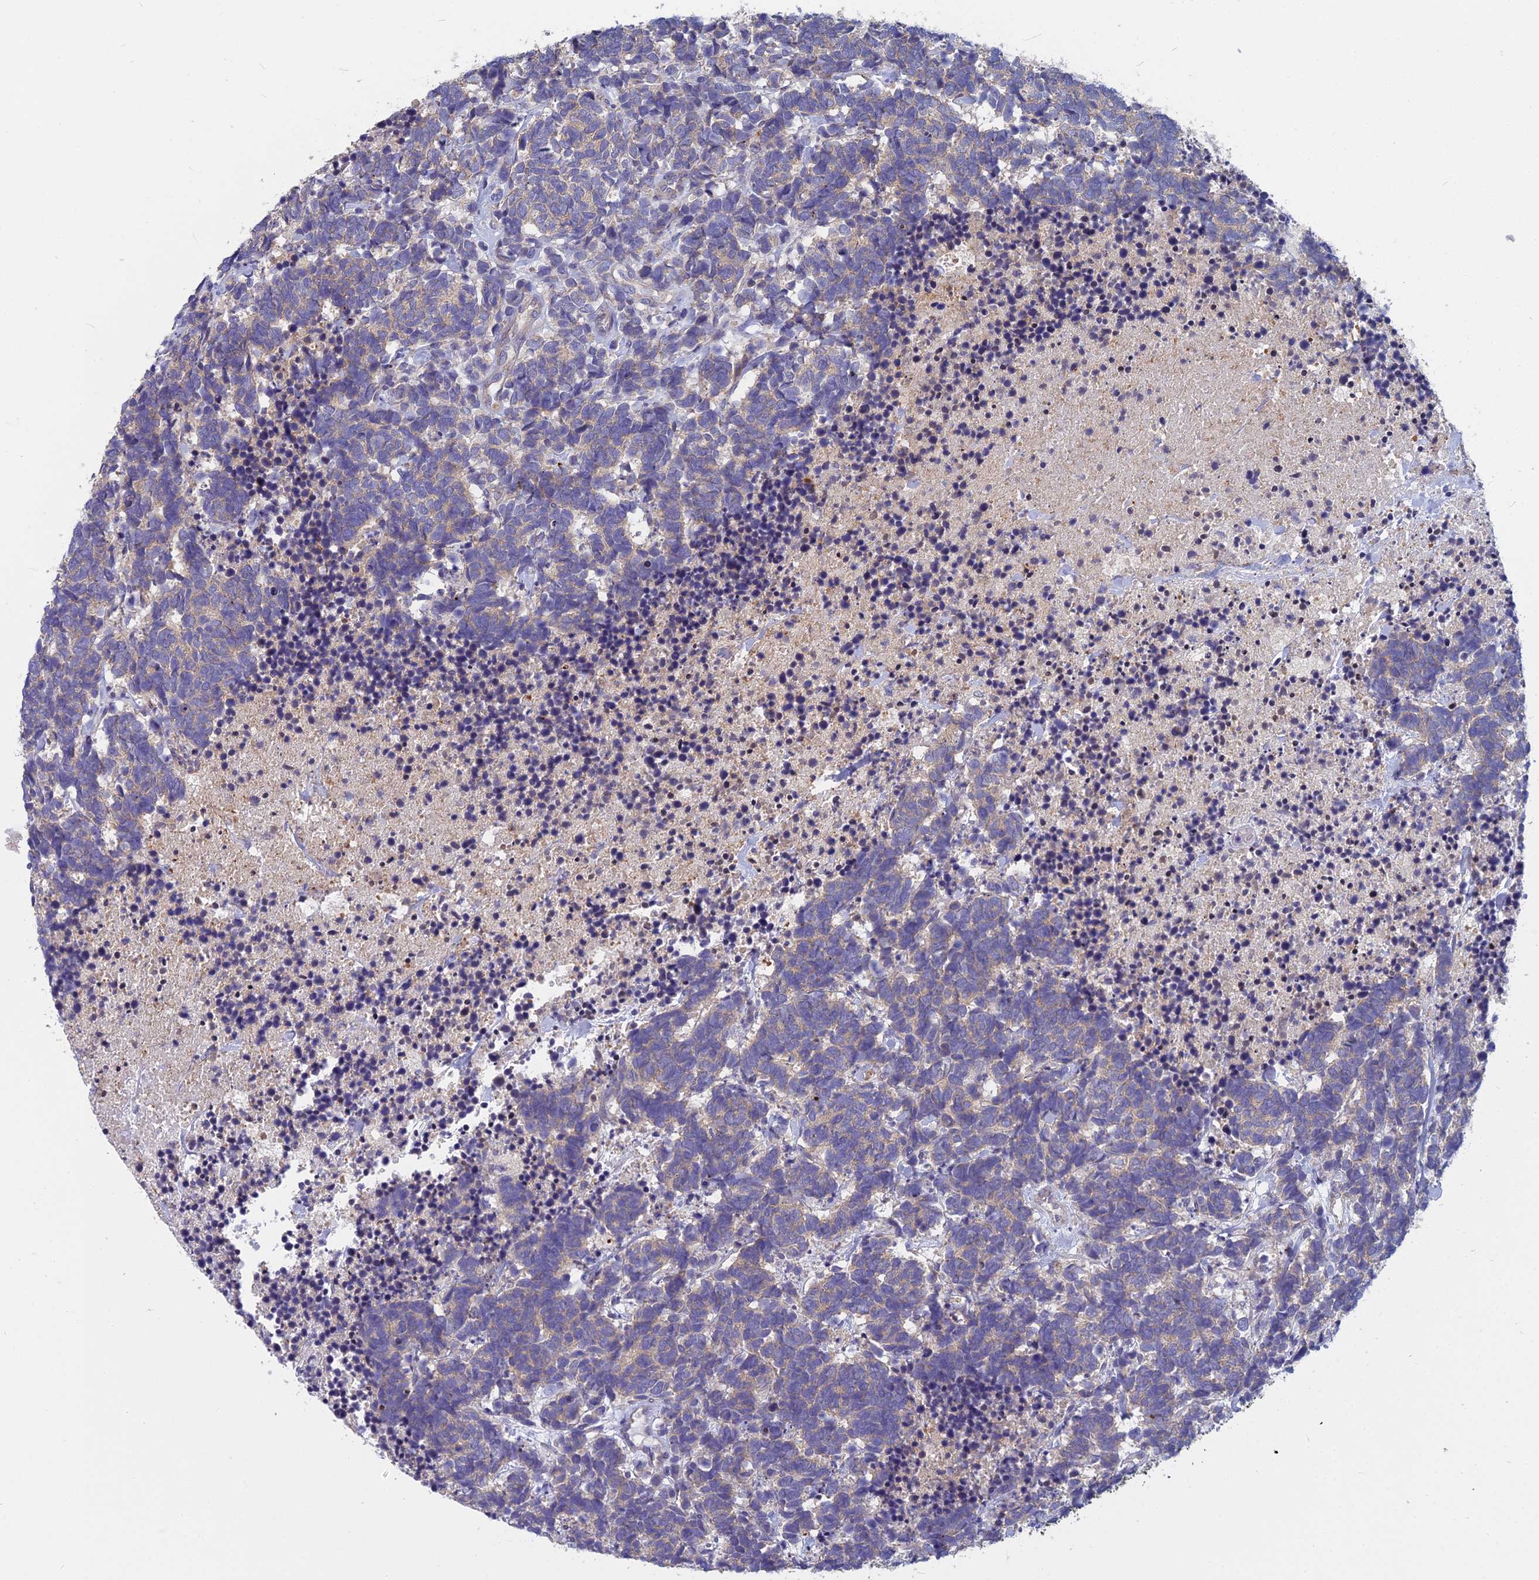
{"staining": {"intensity": "weak", "quantity": "<25%", "location": "cytoplasmic/membranous"}, "tissue": "carcinoid", "cell_type": "Tumor cells", "image_type": "cancer", "snomed": [{"axis": "morphology", "description": "Carcinoma, NOS"}, {"axis": "morphology", "description": "Carcinoid, malignant, NOS"}, {"axis": "topography", "description": "Prostate"}], "caption": "A high-resolution histopathology image shows IHC staining of carcinoma, which displays no significant staining in tumor cells. Nuclei are stained in blue.", "gene": "COX20", "patient": {"sex": "male", "age": 57}}